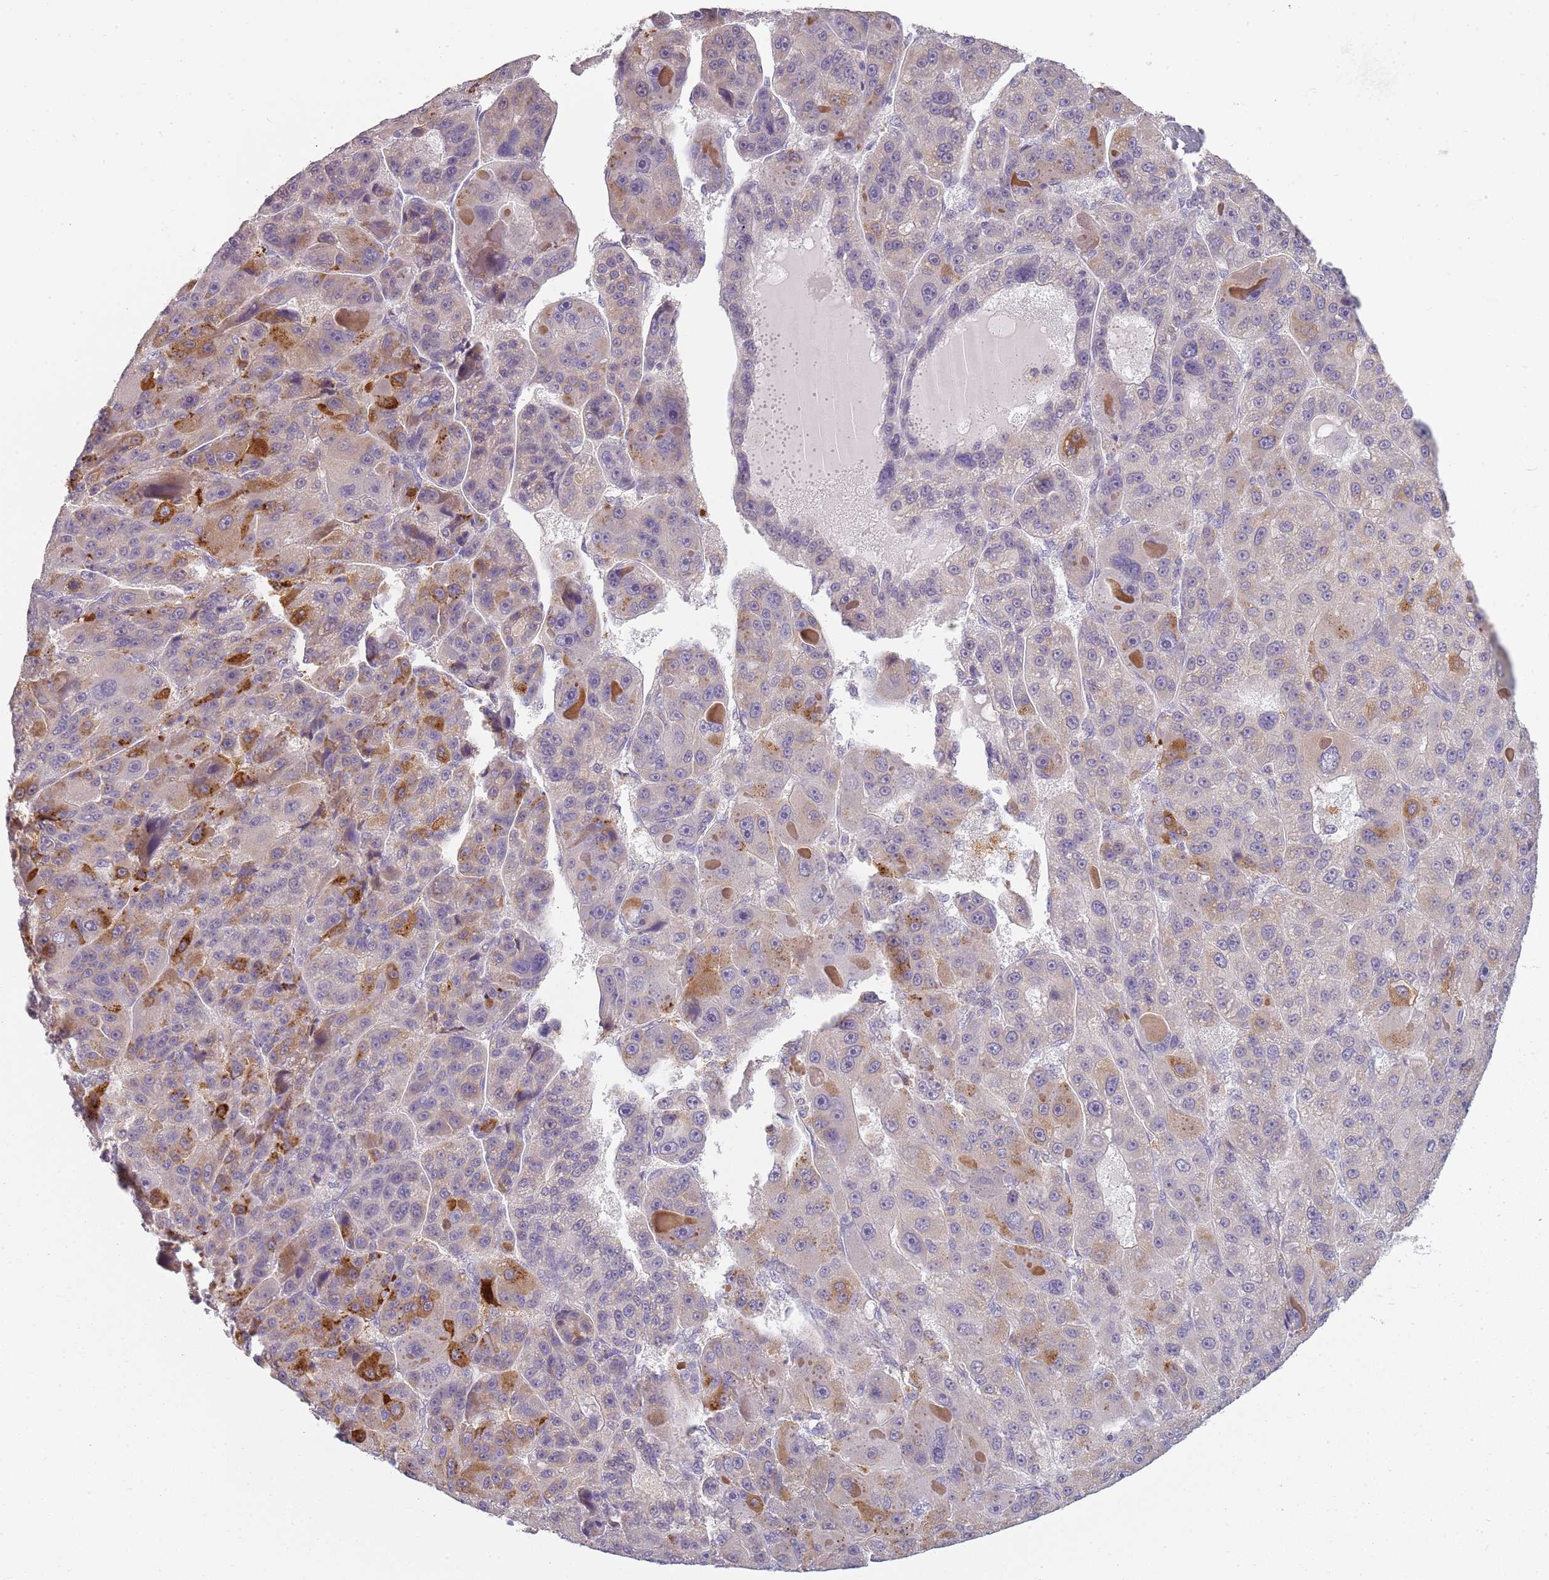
{"staining": {"intensity": "moderate", "quantity": "<25%", "location": "cytoplasmic/membranous"}, "tissue": "liver cancer", "cell_type": "Tumor cells", "image_type": "cancer", "snomed": [{"axis": "morphology", "description": "Carcinoma, Hepatocellular, NOS"}, {"axis": "topography", "description": "Liver"}], "caption": "Protein analysis of liver cancer tissue displays moderate cytoplasmic/membranous expression in approximately <25% of tumor cells. (DAB (3,3'-diaminobenzidine) IHC with brightfield microscopy, high magnification).", "gene": "CC2D2B", "patient": {"sex": "male", "age": 76}}